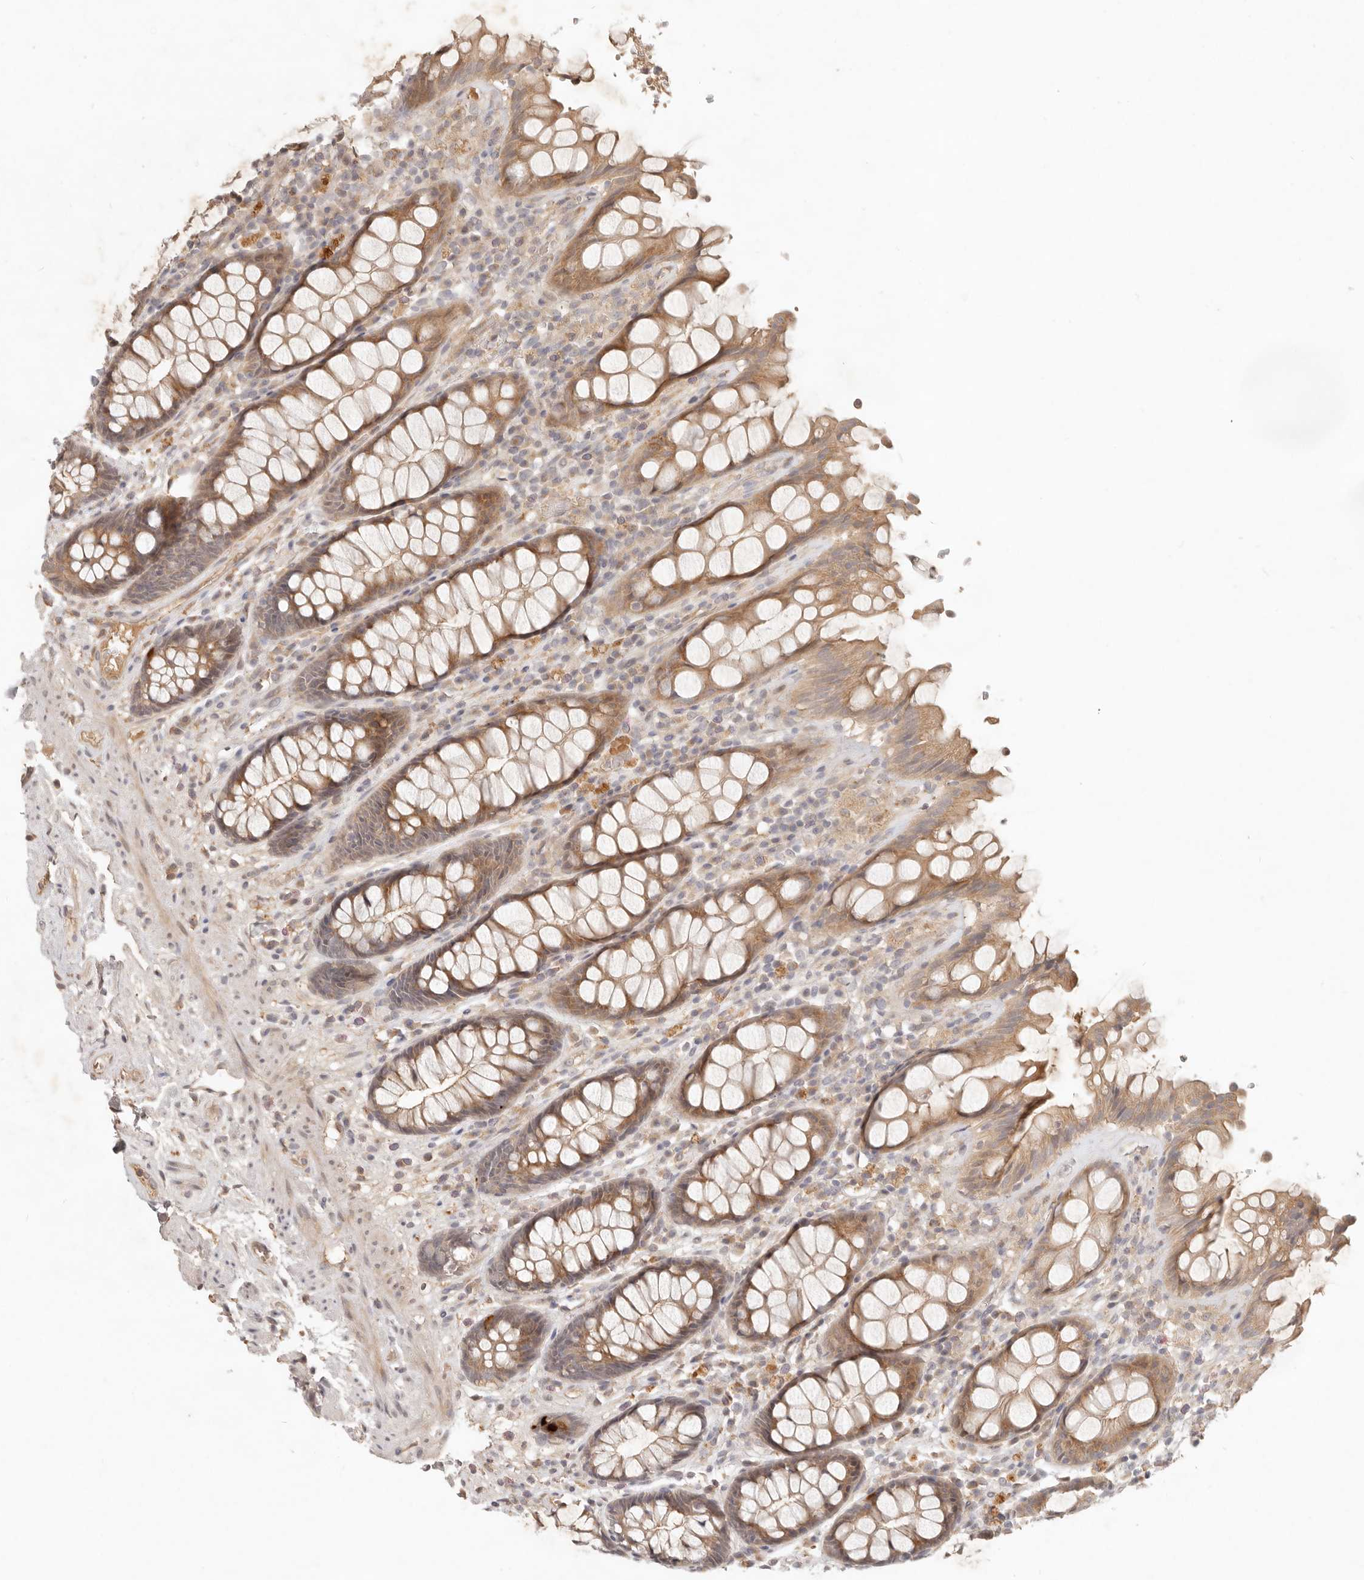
{"staining": {"intensity": "moderate", "quantity": ">75%", "location": "cytoplasmic/membranous"}, "tissue": "rectum", "cell_type": "Glandular cells", "image_type": "normal", "snomed": [{"axis": "morphology", "description": "Normal tissue, NOS"}, {"axis": "topography", "description": "Rectum"}], "caption": "Immunohistochemical staining of normal human rectum shows moderate cytoplasmic/membranous protein staining in about >75% of glandular cells.", "gene": "UBXN11", "patient": {"sex": "male", "age": 64}}